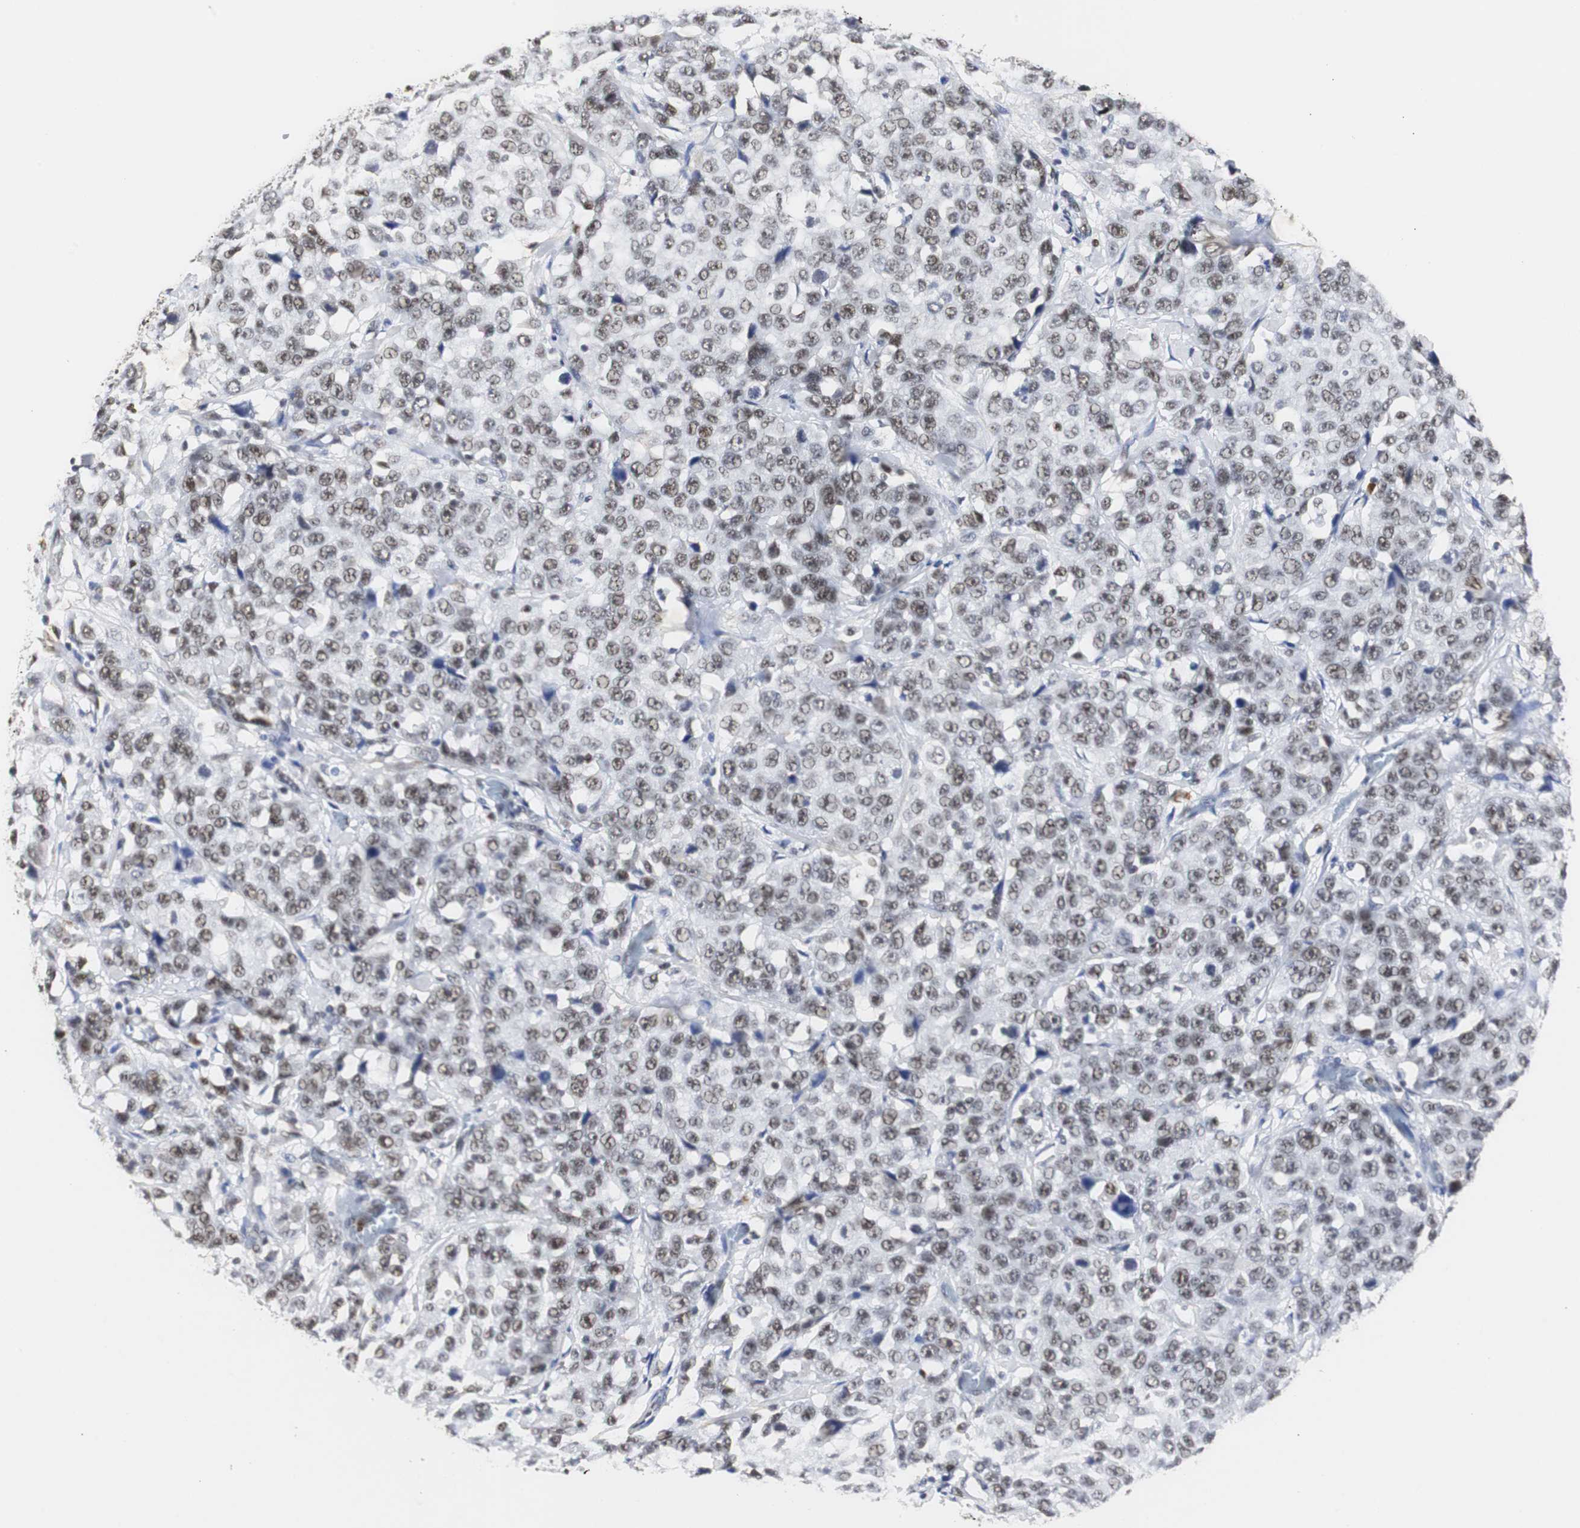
{"staining": {"intensity": "moderate", "quantity": "25%-75%", "location": "nuclear"}, "tissue": "stomach cancer", "cell_type": "Tumor cells", "image_type": "cancer", "snomed": [{"axis": "morphology", "description": "Normal tissue, NOS"}, {"axis": "morphology", "description": "Adenocarcinoma, NOS"}, {"axis": "topography", "description": "Stomach"}], "caption": "A high-resolution image shows immunohistochemistry (IHC) staining of adenocarcinoma (stomach), which demonstrates moderate nuclear expression in about 25%-75% of tumor cells.", "gene": "ZFC3H1", "patient": {"sex": "male", "age": 48}}